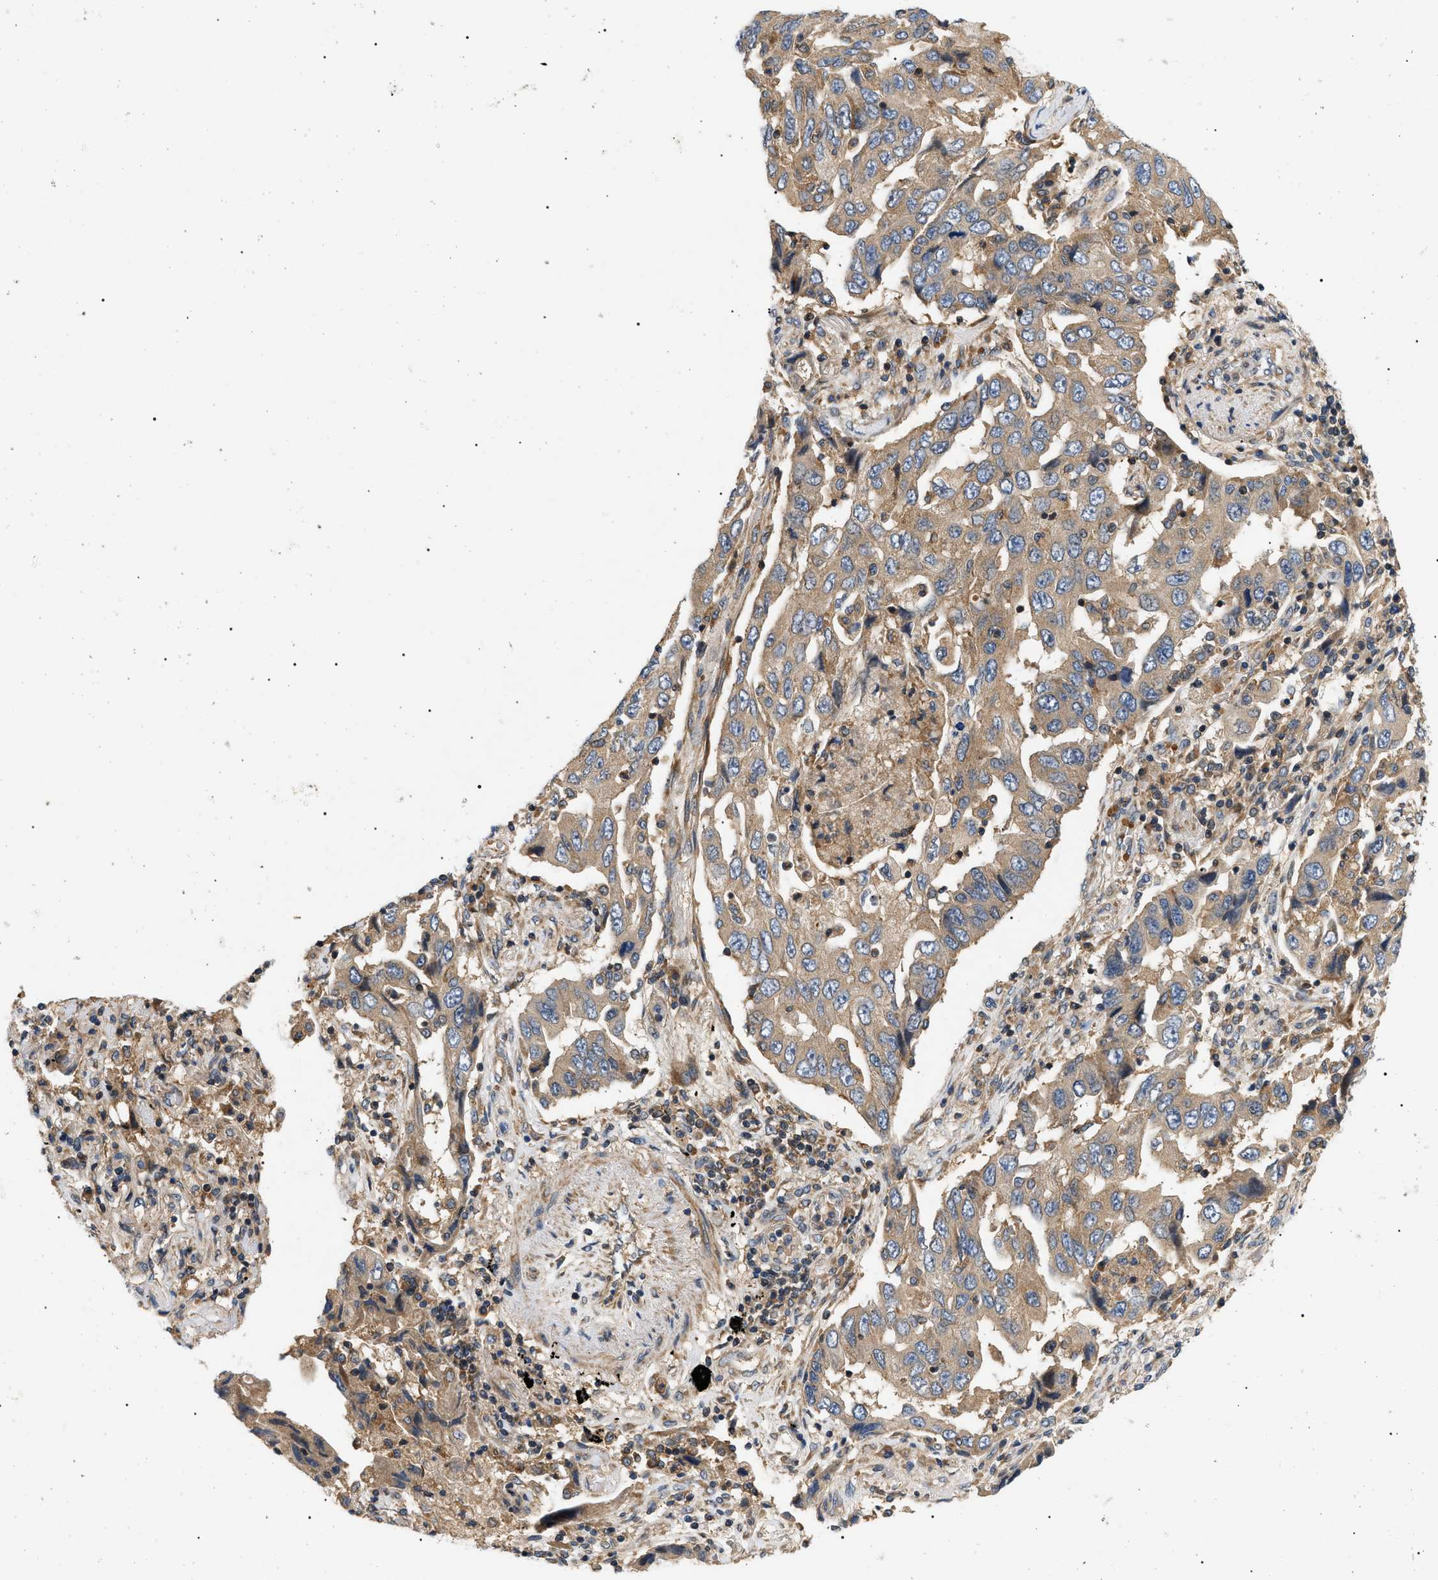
{"staining": {"intensity": "moderate", "quantity": "25%-75%", "location": "cytoplasmic/membranous"}, "tissue": "lung cancer", "cell_type": "Tumor cells", "image_type": "cancer", "snomed": [{"axis": "morphology", "description": "Adenocarcinoma, NOS"}, {"axis": "topography", "description": "Lung"}], "caption": "Immunohistochemical staining of human lung cancer (adenocarcinoma) reveals medium levels of moderate cytoplasmic/membranous expression in approximately 25%-75% of tumor cells. (DAB (3,3'-diaminobenzidine) IHC with brightfield microscopy, high magnification).", "gene": "PPM1B", "patient": {"sex": "female", "age": 65}}